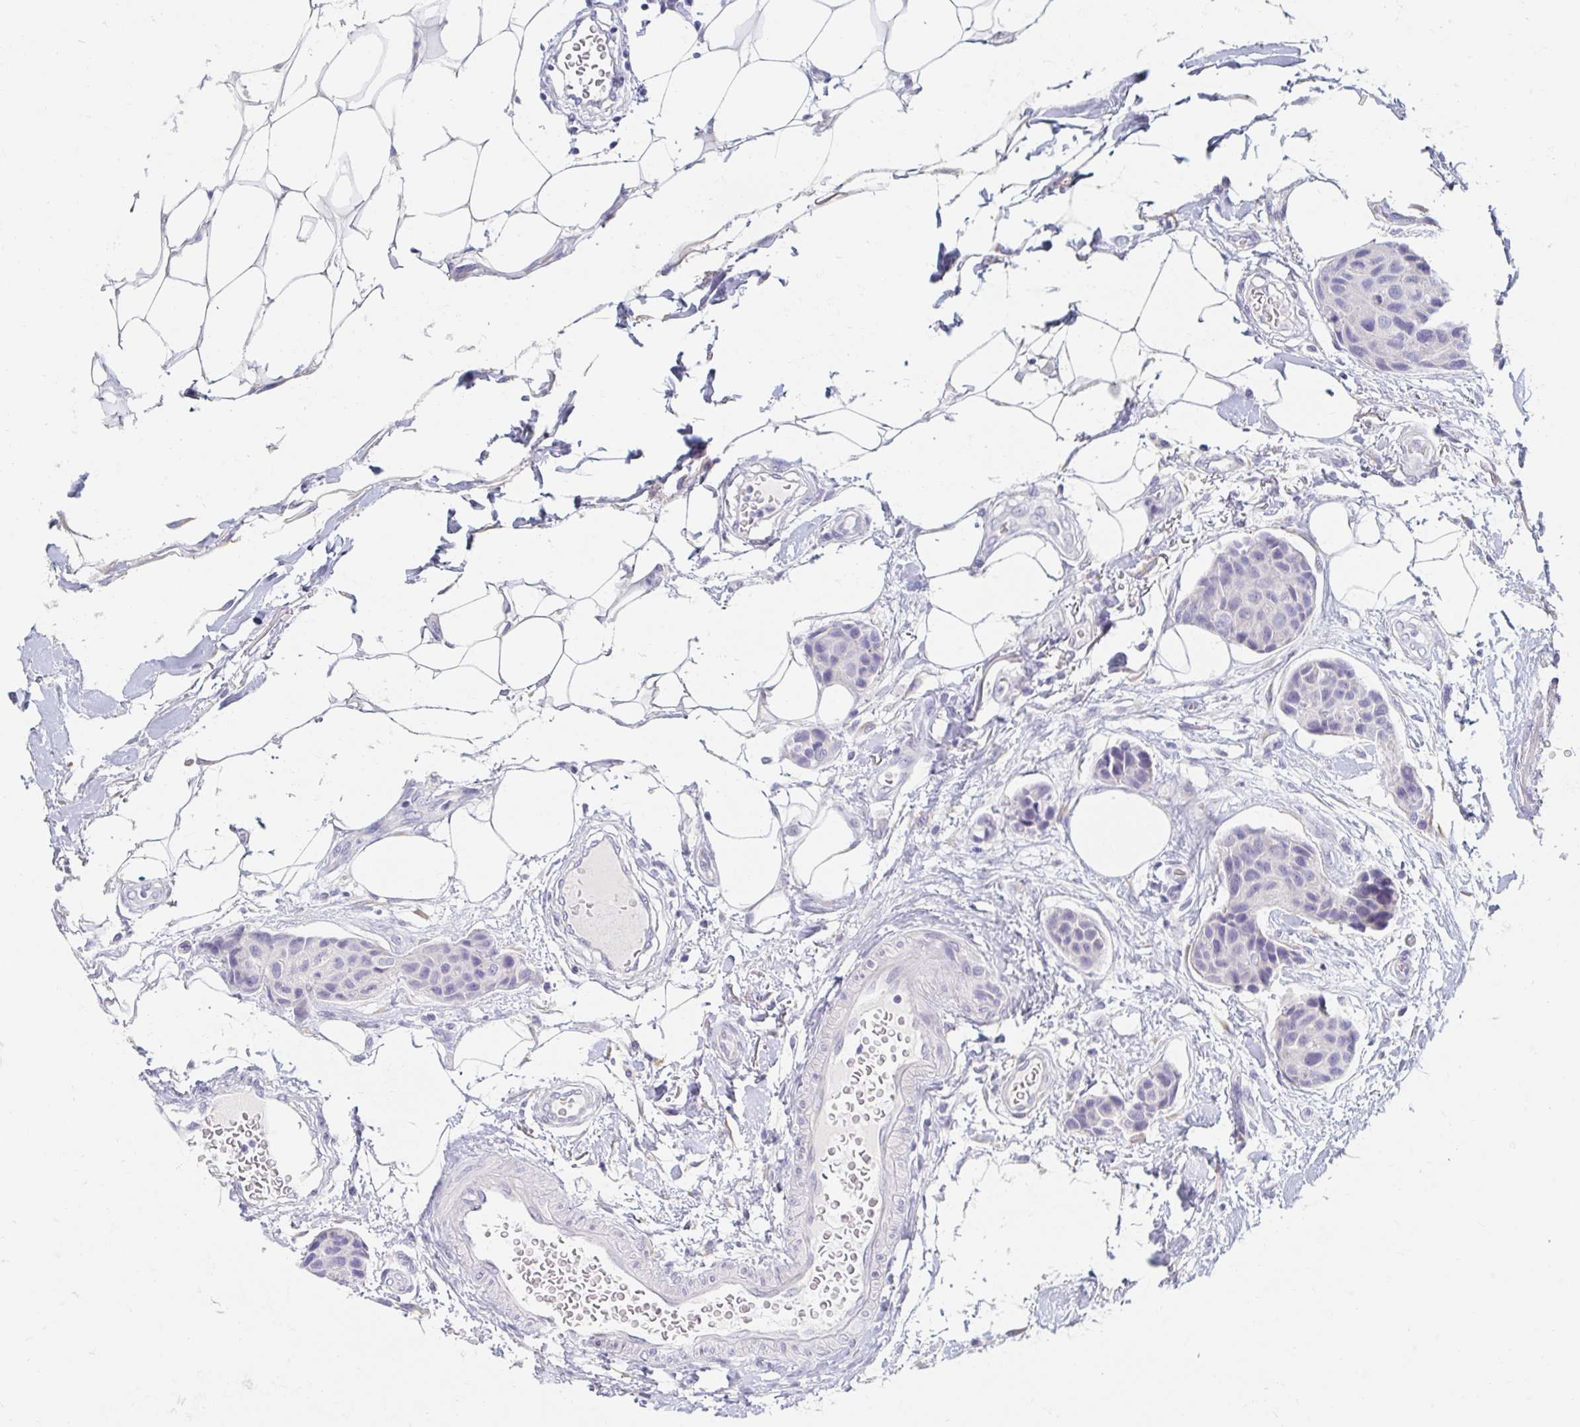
{"staining": {"intensity": "negative", "quantity": "none", "location": "none"}, "tissue": "breast cancer", "cell_type": "Tumor cells", "image_type": "cancer", "snomed": [{"axis": "morphology", "description": "Duct carcinoma"}, {"axis": "topography", "description": "Breast"}, {"axis": "topography", "description": "Lymph node"}], "caption": "Micrograph shows no significant protein staining in tumor cells of breast infiltrating ductal carcinoma.", "gene": "MYLK2", "patient": {"sex": "female", "age": 80}}